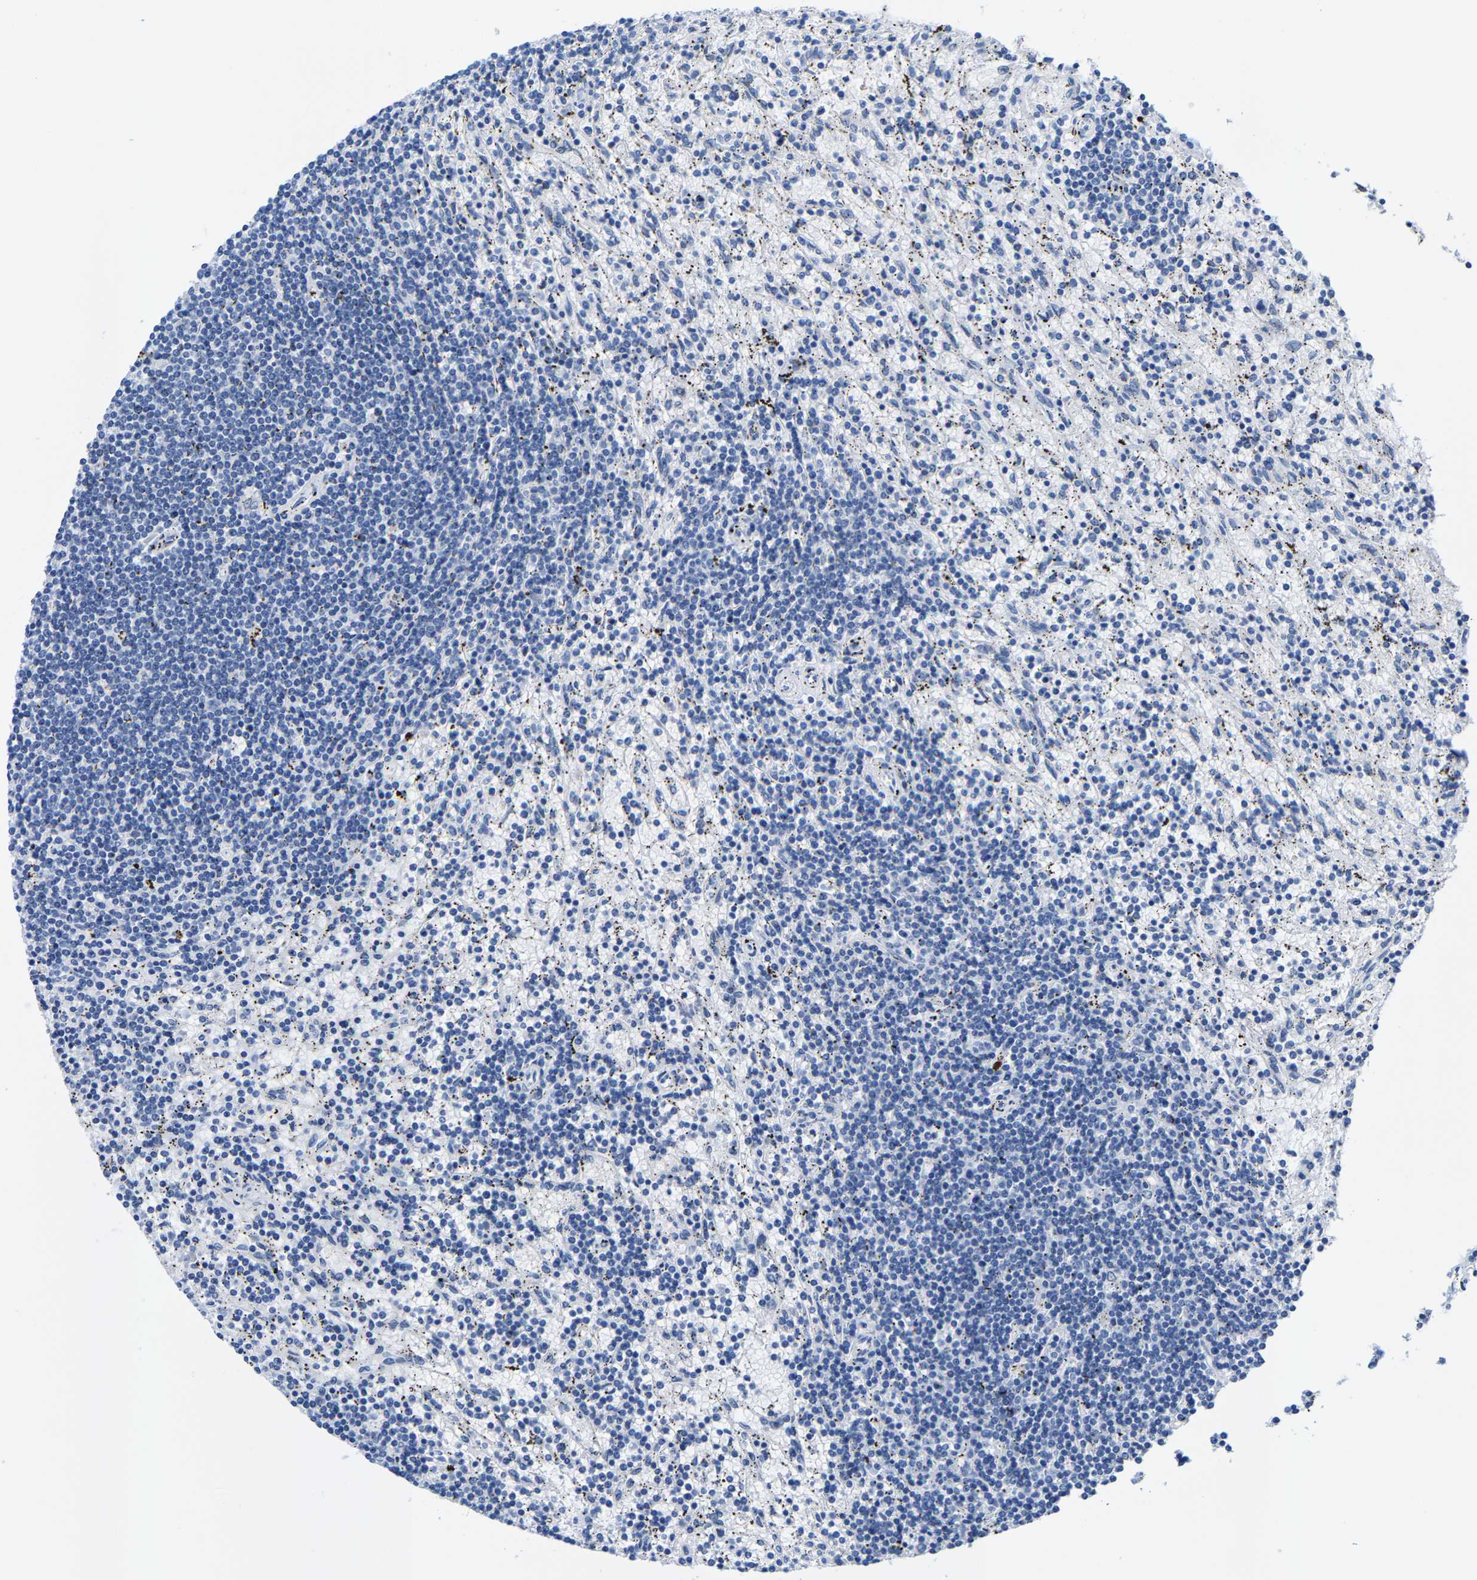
{"staining": {"intensity": "negative", "quantity": "none", "location": "none"}, "tissue": "lymphoma", "cell_type": "Tumor cells", "image_type": "cancer", "snomed": [{"axis": "morphology", "description": "Malignant lymphoma, non-Hodgkin's type, Low grade"}, {"axis": "topography", "description": "Spleen"}], "caption": "Human lymphoma stained for a protein using immunohistochemistry shows no staining in tumor cells.", "gene": "KLHL1", "patient": {"sex": "male", "age": 76}}